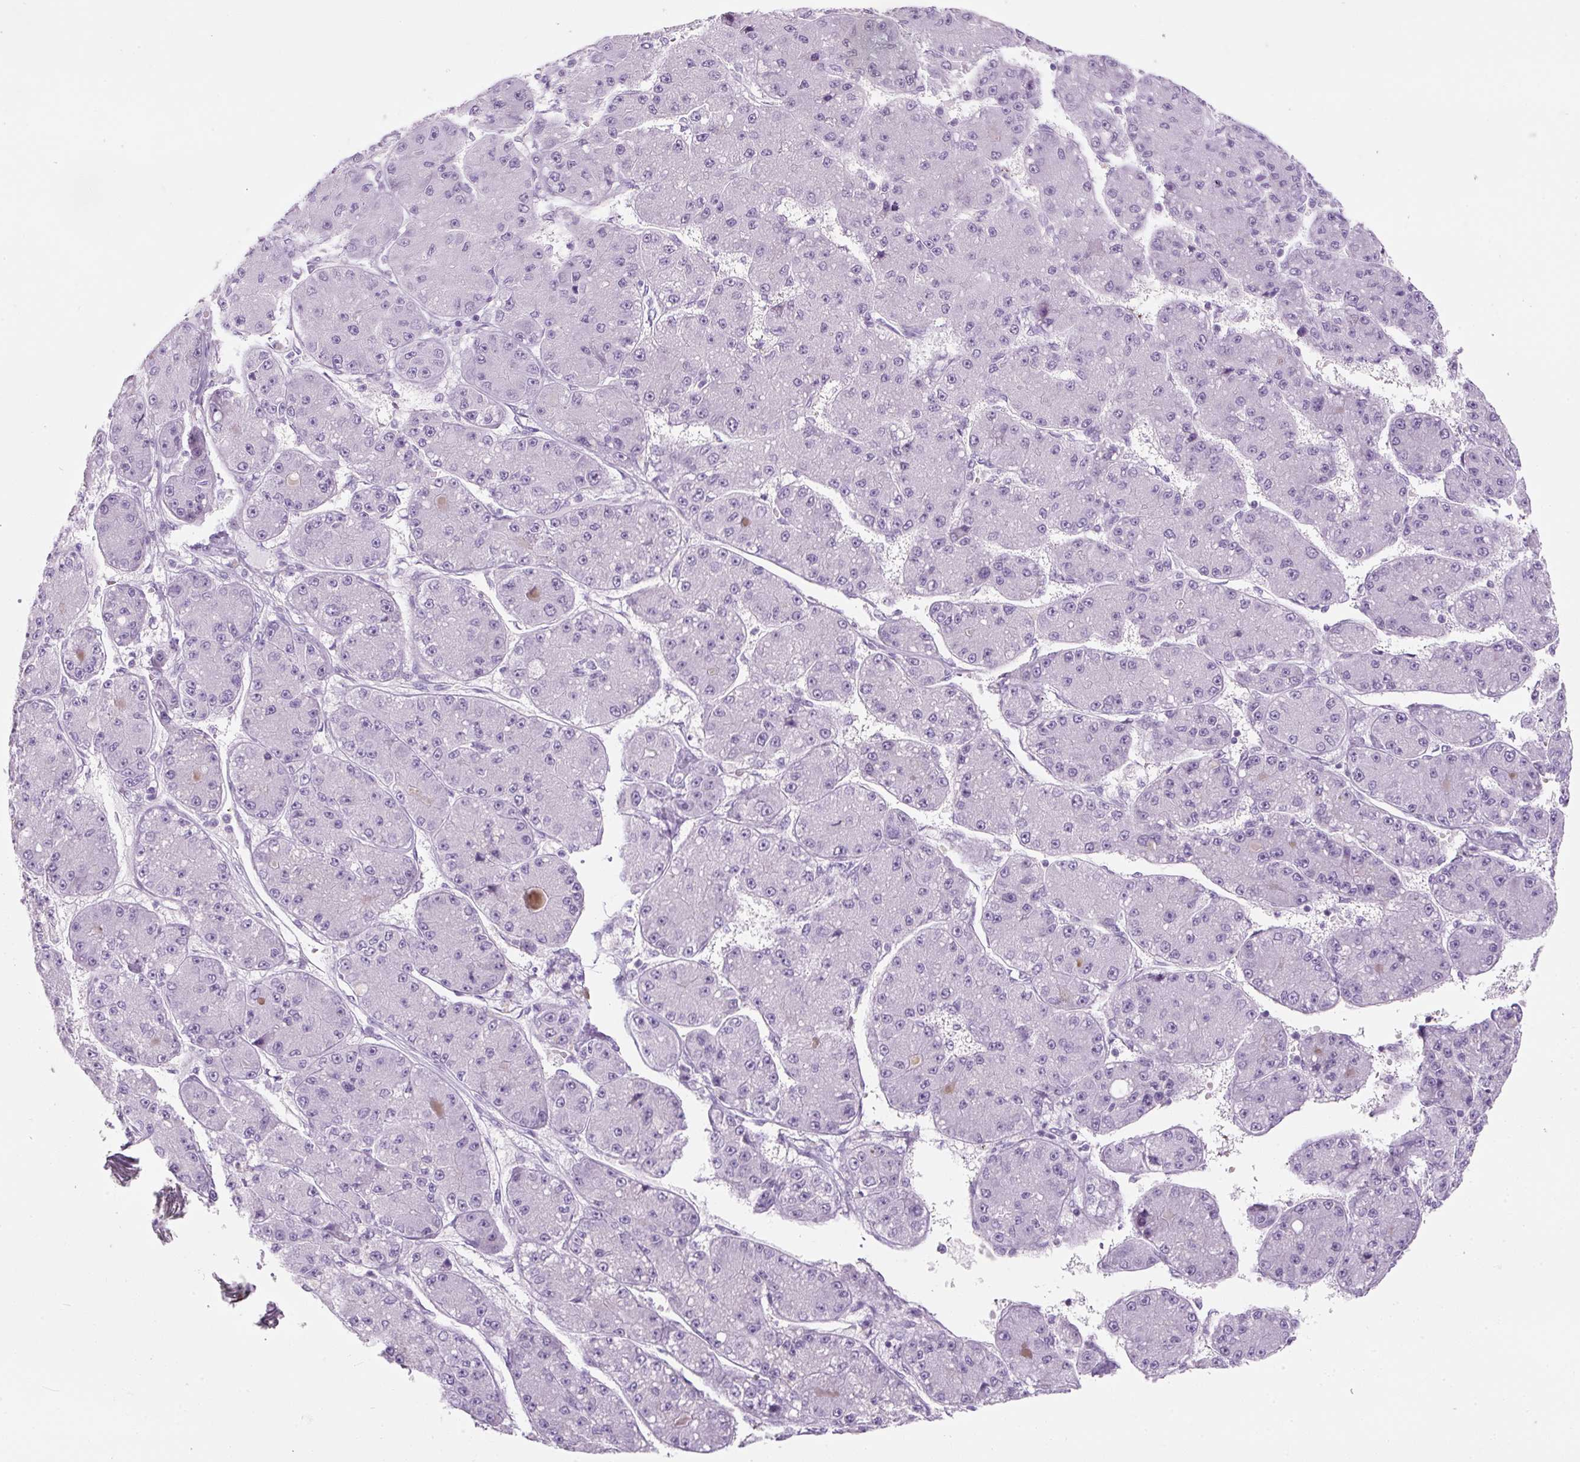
{"staining": {"intensity": "negative", "quantity": "none", "location": "none"}, "tissue": "liver cancer", "cell_type": "Tumor cells", "image_type": "cancer", "snomed": [{"axis": "morphology", "description": "Carcinoma, Hepatocellular, NOS"}, {"axis": "topography", "description": "Liver"}], "caption": "The photomicrograph exhibits no staining of tumor cells in liver cancer (hepatocellular carcinoma).", "gene": "PF4V1", "patient": {"sex": "male", "age": 67}}